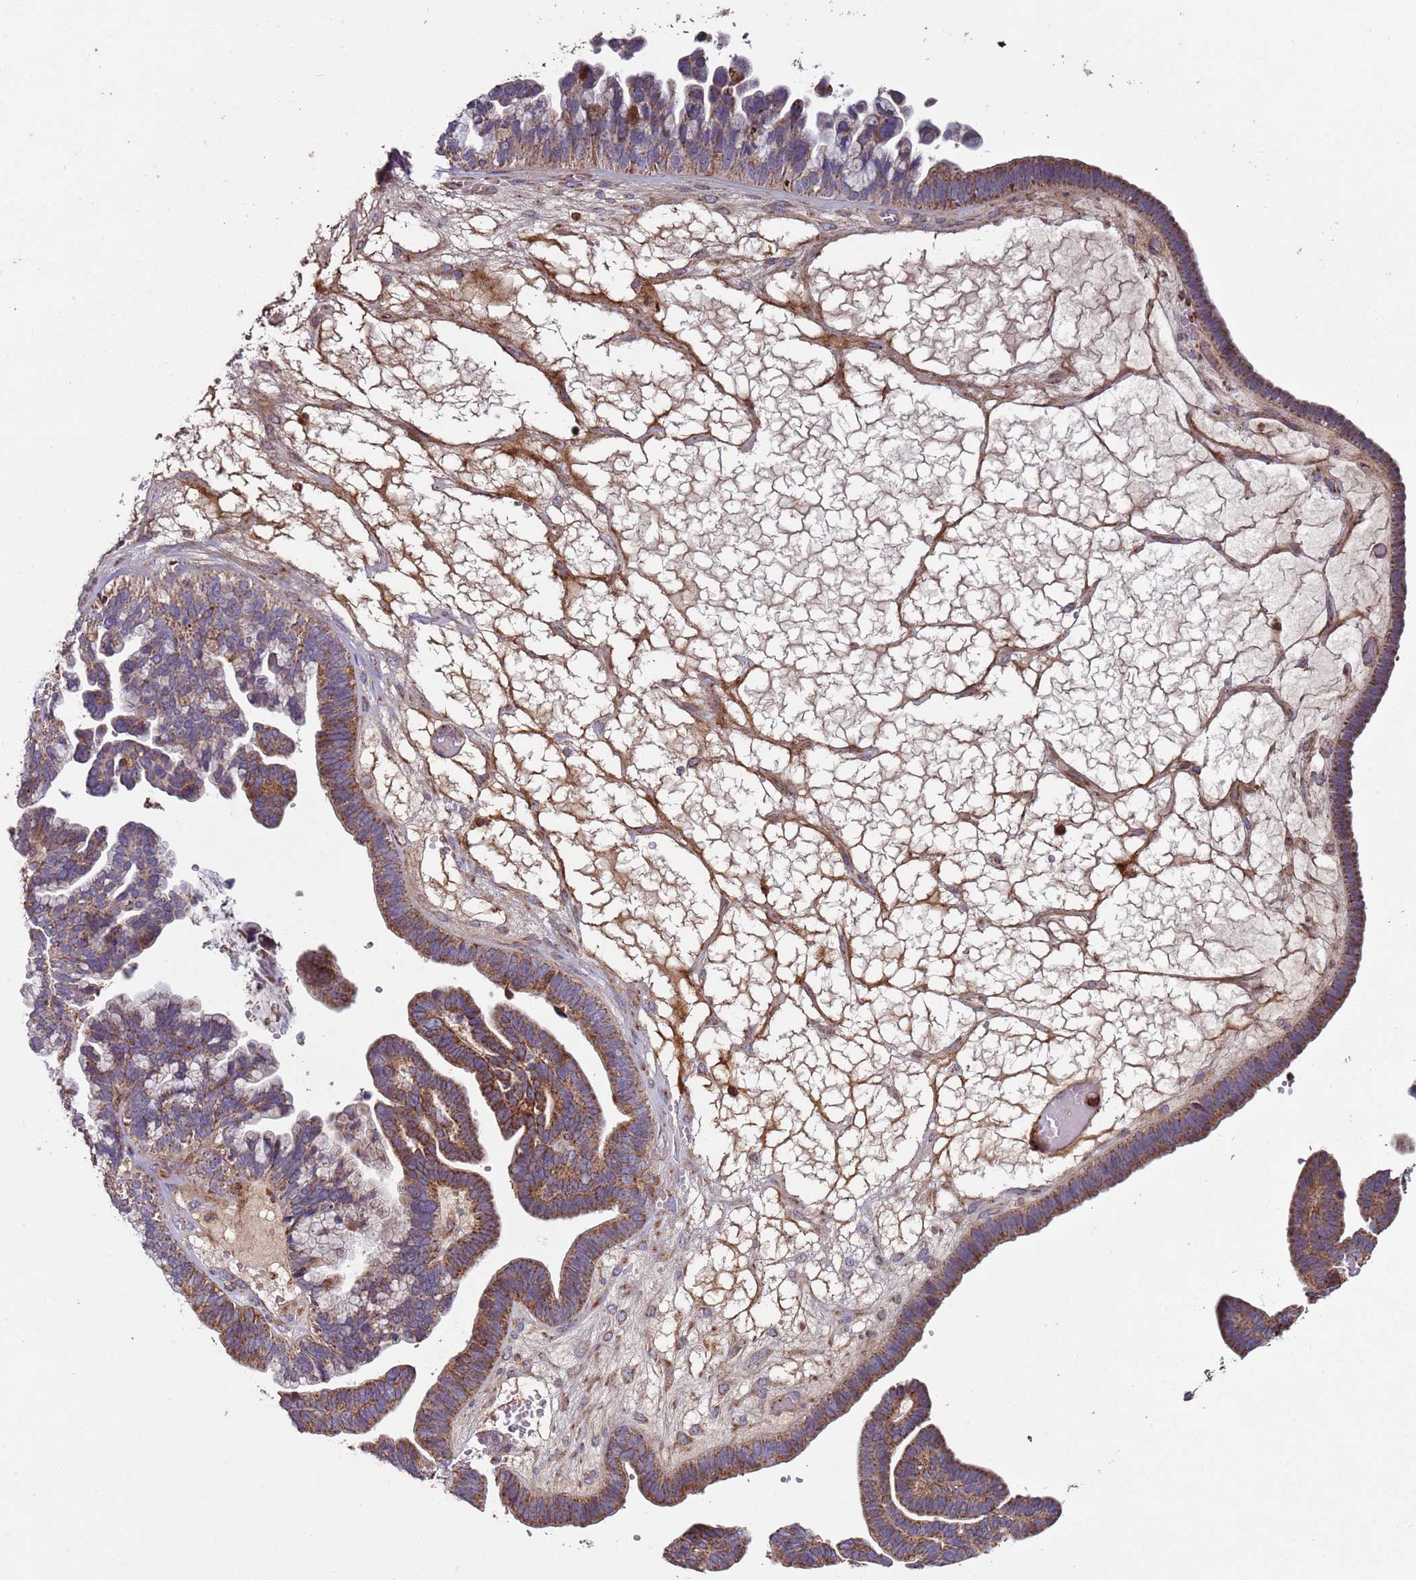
{"staining": {"intensity": "moderate", "quantity": ">75%", "location": "cytoplasmic/membranous"}, "tissue": "ovarian cancer", "cell_type": "Tumor cells", "image_type": "cancer", "snomed": [{"axis": "morphology", "description": "Cystadenocarcinoma, serous, NOS"}, {"axis": "topography", "description": "Ovary"}], "caption": "There is medium levels of moderate cytoplasmic/membranous staining in tumor cells of ovarian cancer (serous cystadenocarcinoma), as demonstrated by immunohistochemical staining (brown color).", "gene": "FBXO33", "patient": {"sex": "female", "age": 56}}